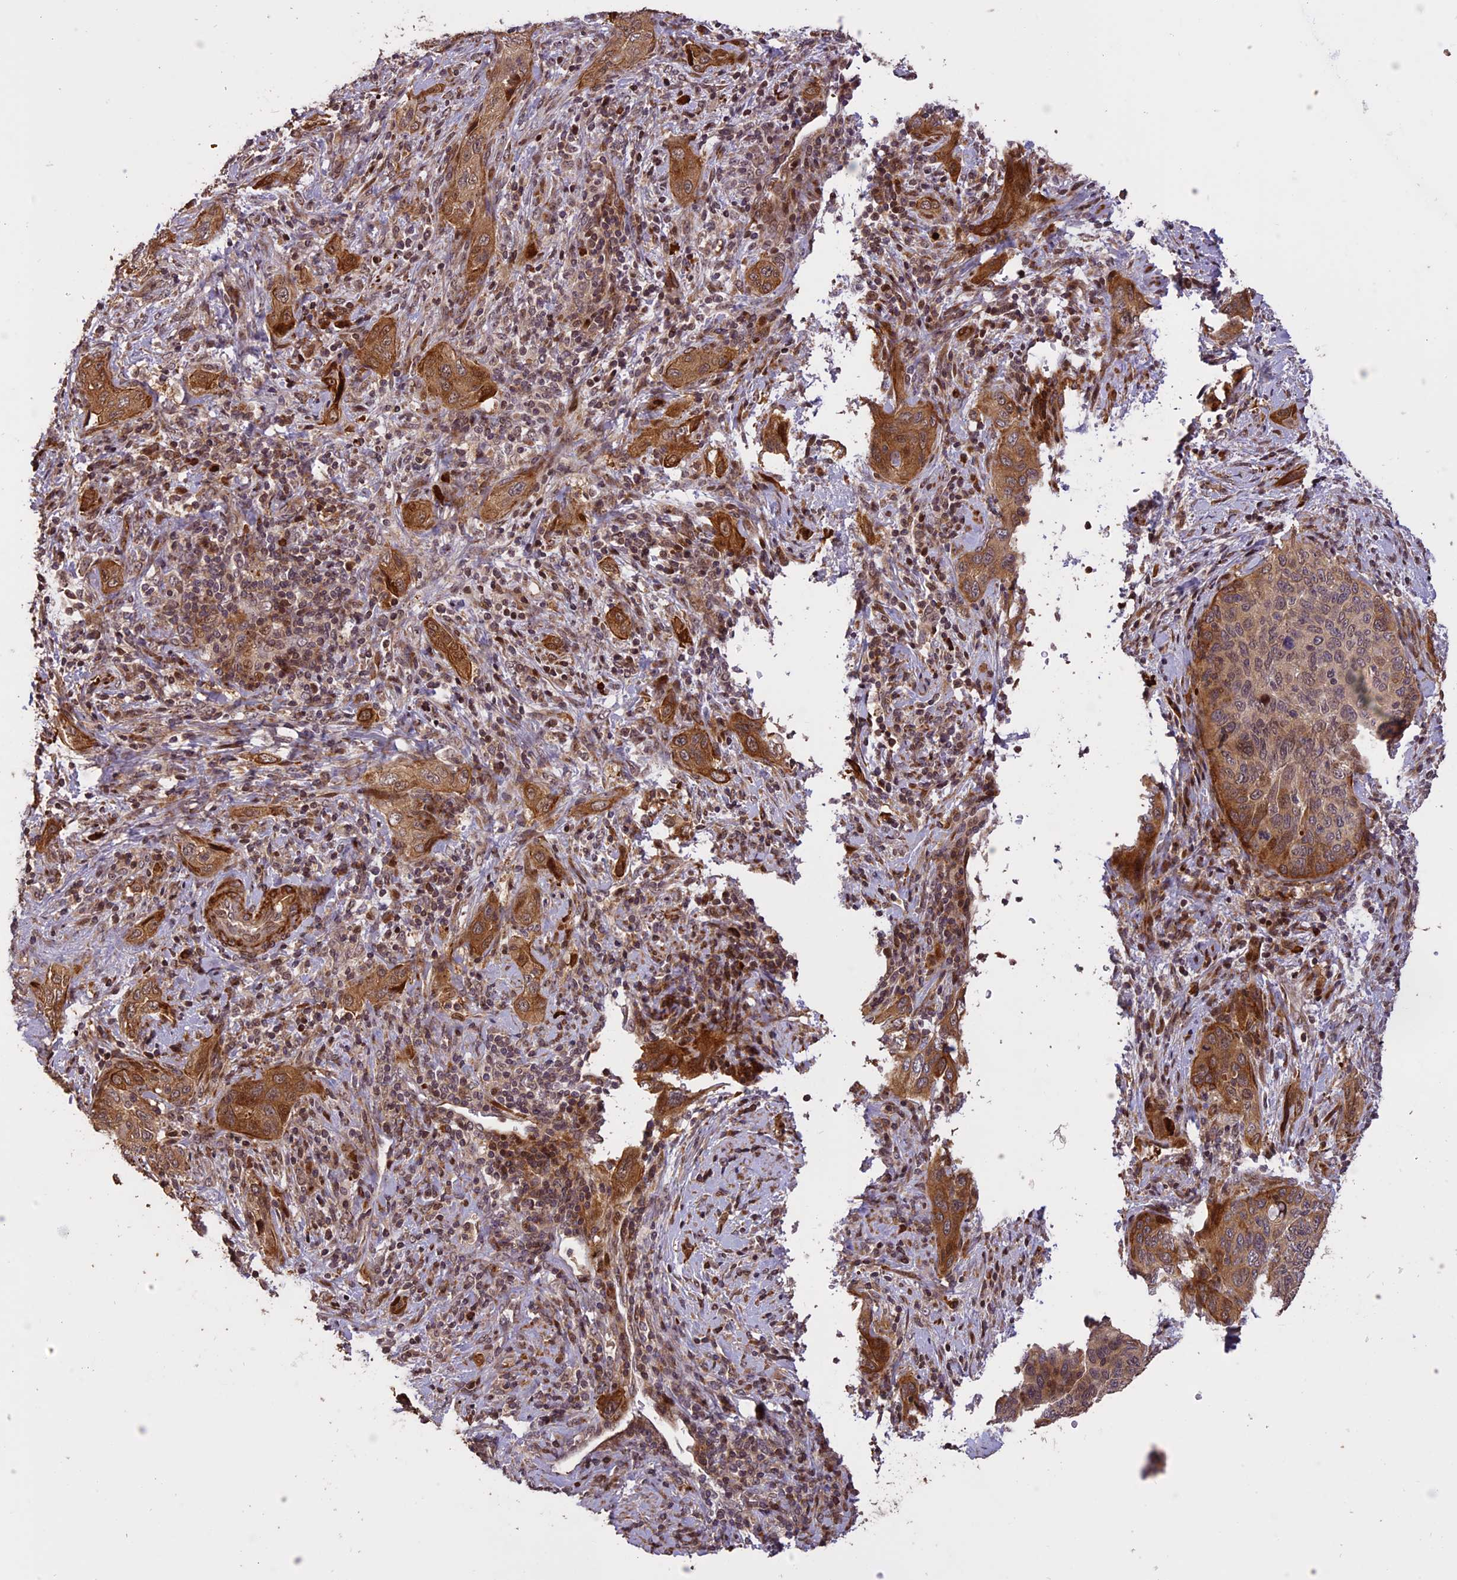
{"staining": {"intensity": "moderate", "quantity": ">75%", "location": "cytoplasmic/membranous"}, "tissue": "cervical cancer", "cell_type": "Tumor cells", "image_type": "cancer", "snomed": [{"axis": "morphology", "description": "Squamous cell carcinoma, NOS"}, {"axis": "topography", "description": "Cervix"}], "caption": "The immunohistochemical stain labels moderate cytoplasmic/membranous expression in tumor cells of cervical squamous cell carcinoma tissue.", "gene": "ENHO", "patient": {"sex": "female", "age": 60}}